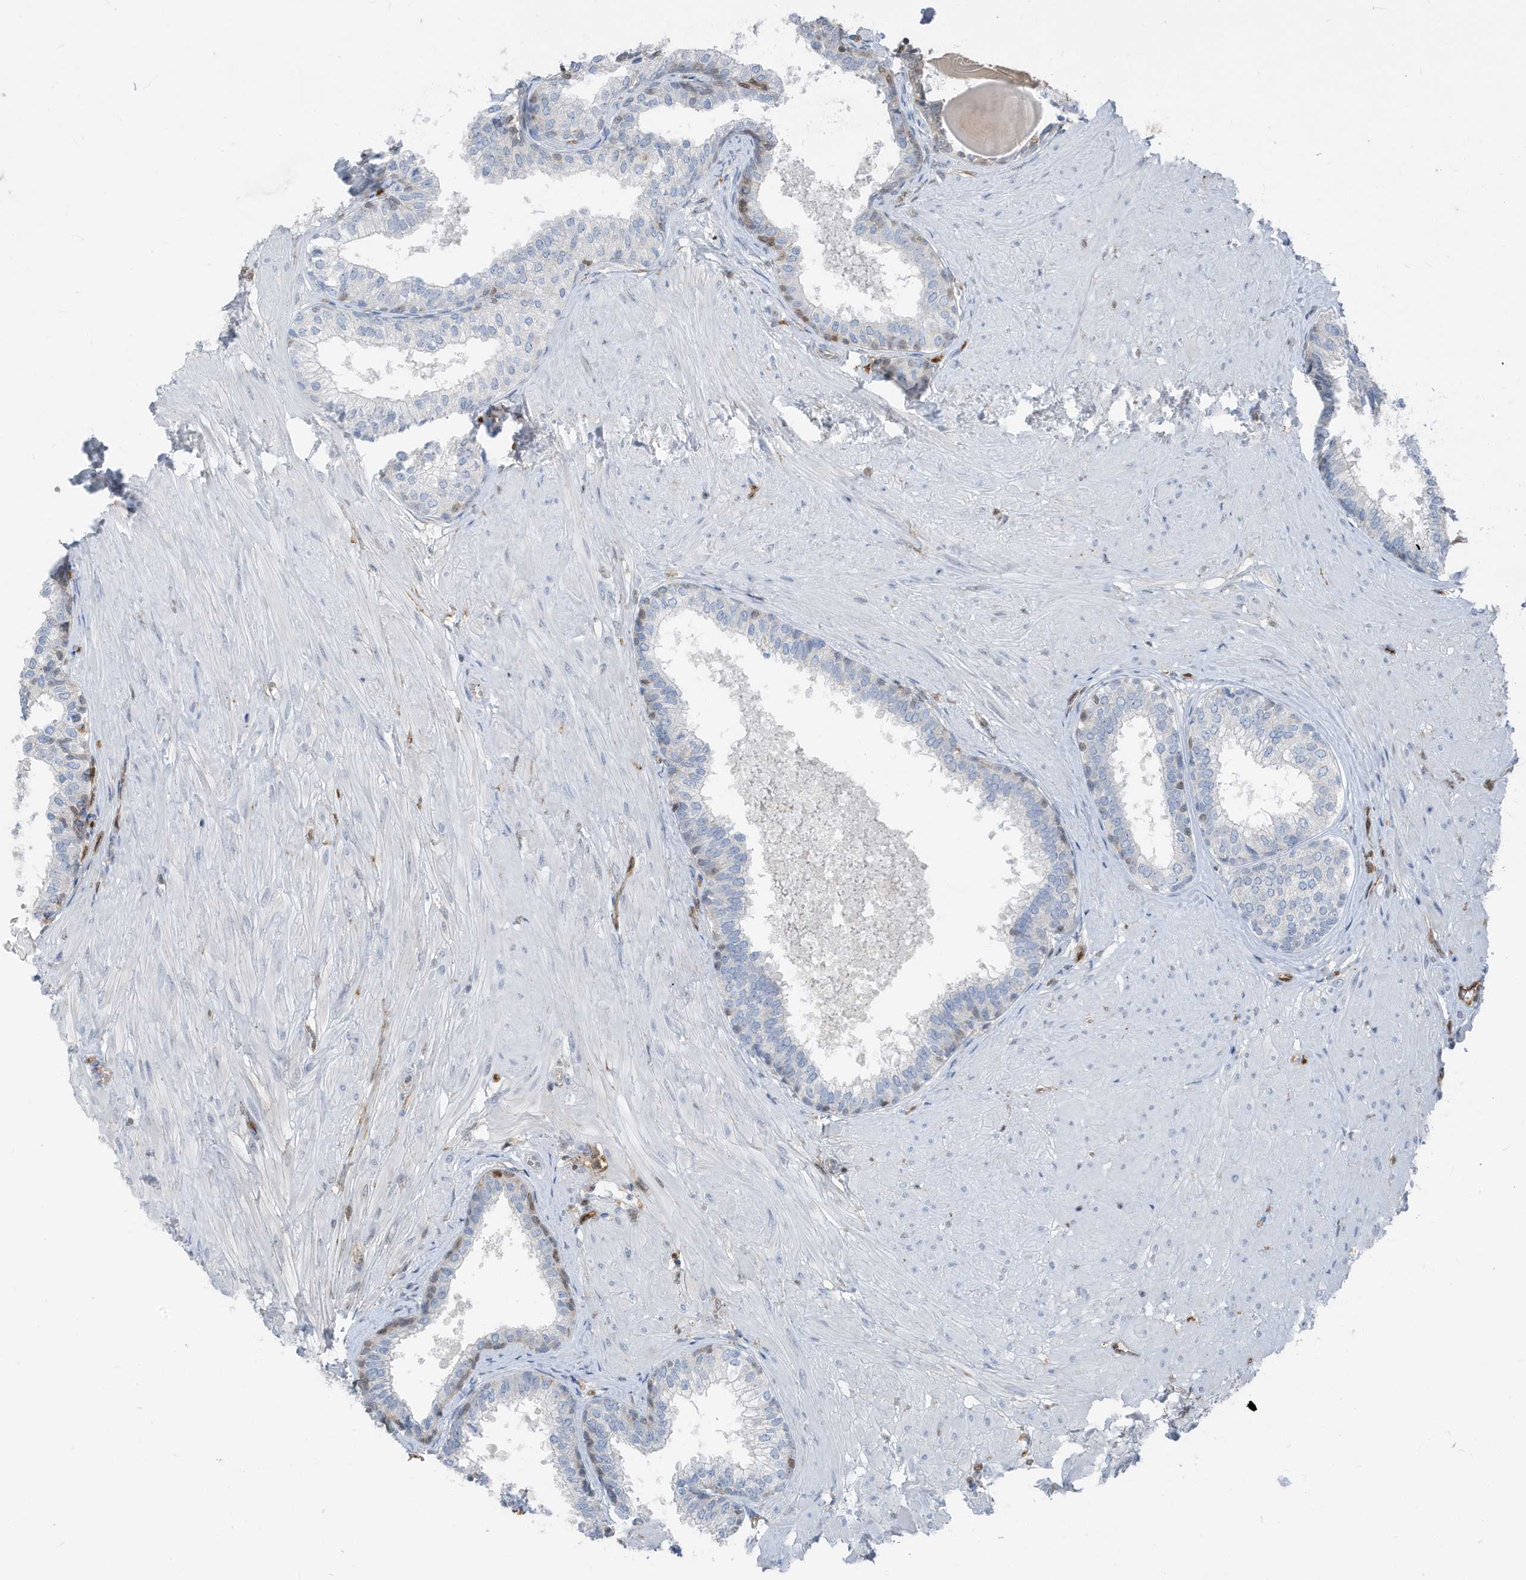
{"staining": {"intensity": "strong", "quantity": "<25%", "location": "cytoplasmic/membranous"}, "tissue": "prostate", "cell_type": "Glandular cells", "image_type": "normal", "snomed": [{"axis": "morphology", "description": "Normal tissue, NOS"}, {"axis": "topography", "description": "Prostate"}], "caption": "Benign prostate reveals strong cytoplasmic/membranous expression in approximately <25% of glandular cells (DAB (3,3'-diaminobenzidine) = brown stain, brightfield microscopy at high magnification)..", "gene": "NCOA7", "patient": {"sex": "male", "age": 48}}